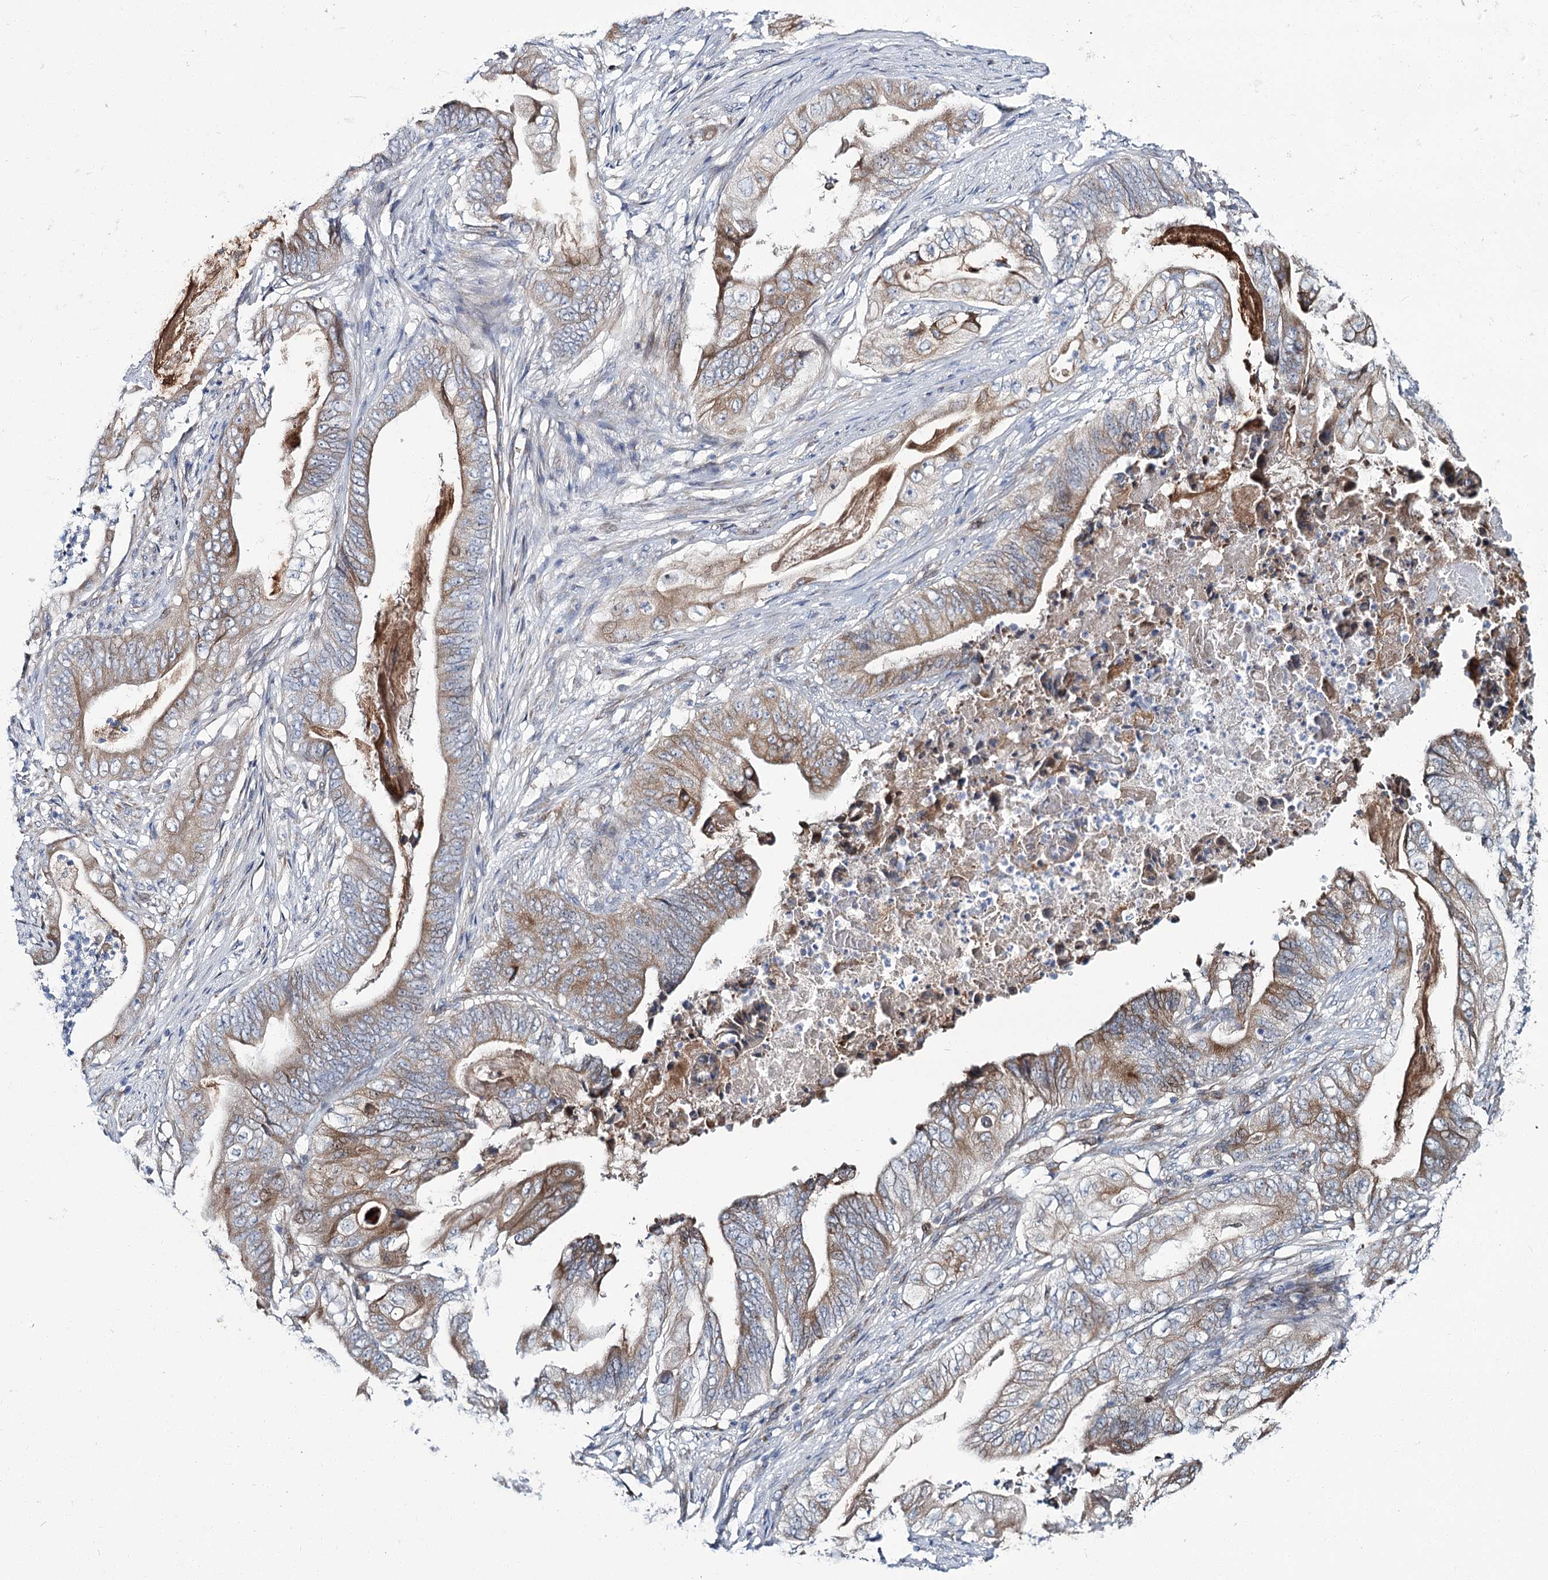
{"staining": {"intensity": "moderate", "quantity": ">75%", "location": "cytoplasmic/membranous"}, "tissue": "stomach cancer", "cell_type": "Tumor cells", "image_type": "cancer", "snomed": [{"axis": "morphology", "description": "Adenocarcinoma, NOS"}, {"axis": "topography", "description": "Stomach"}], "caption": "Brown immunohistochemical staining in human stomach cancer displays moderate cytoplasmic/membranous positivity in approximately >75% of tumor cells.", "gene": "CPLANE1", "patient": {"sex": "female", "age": 73}}